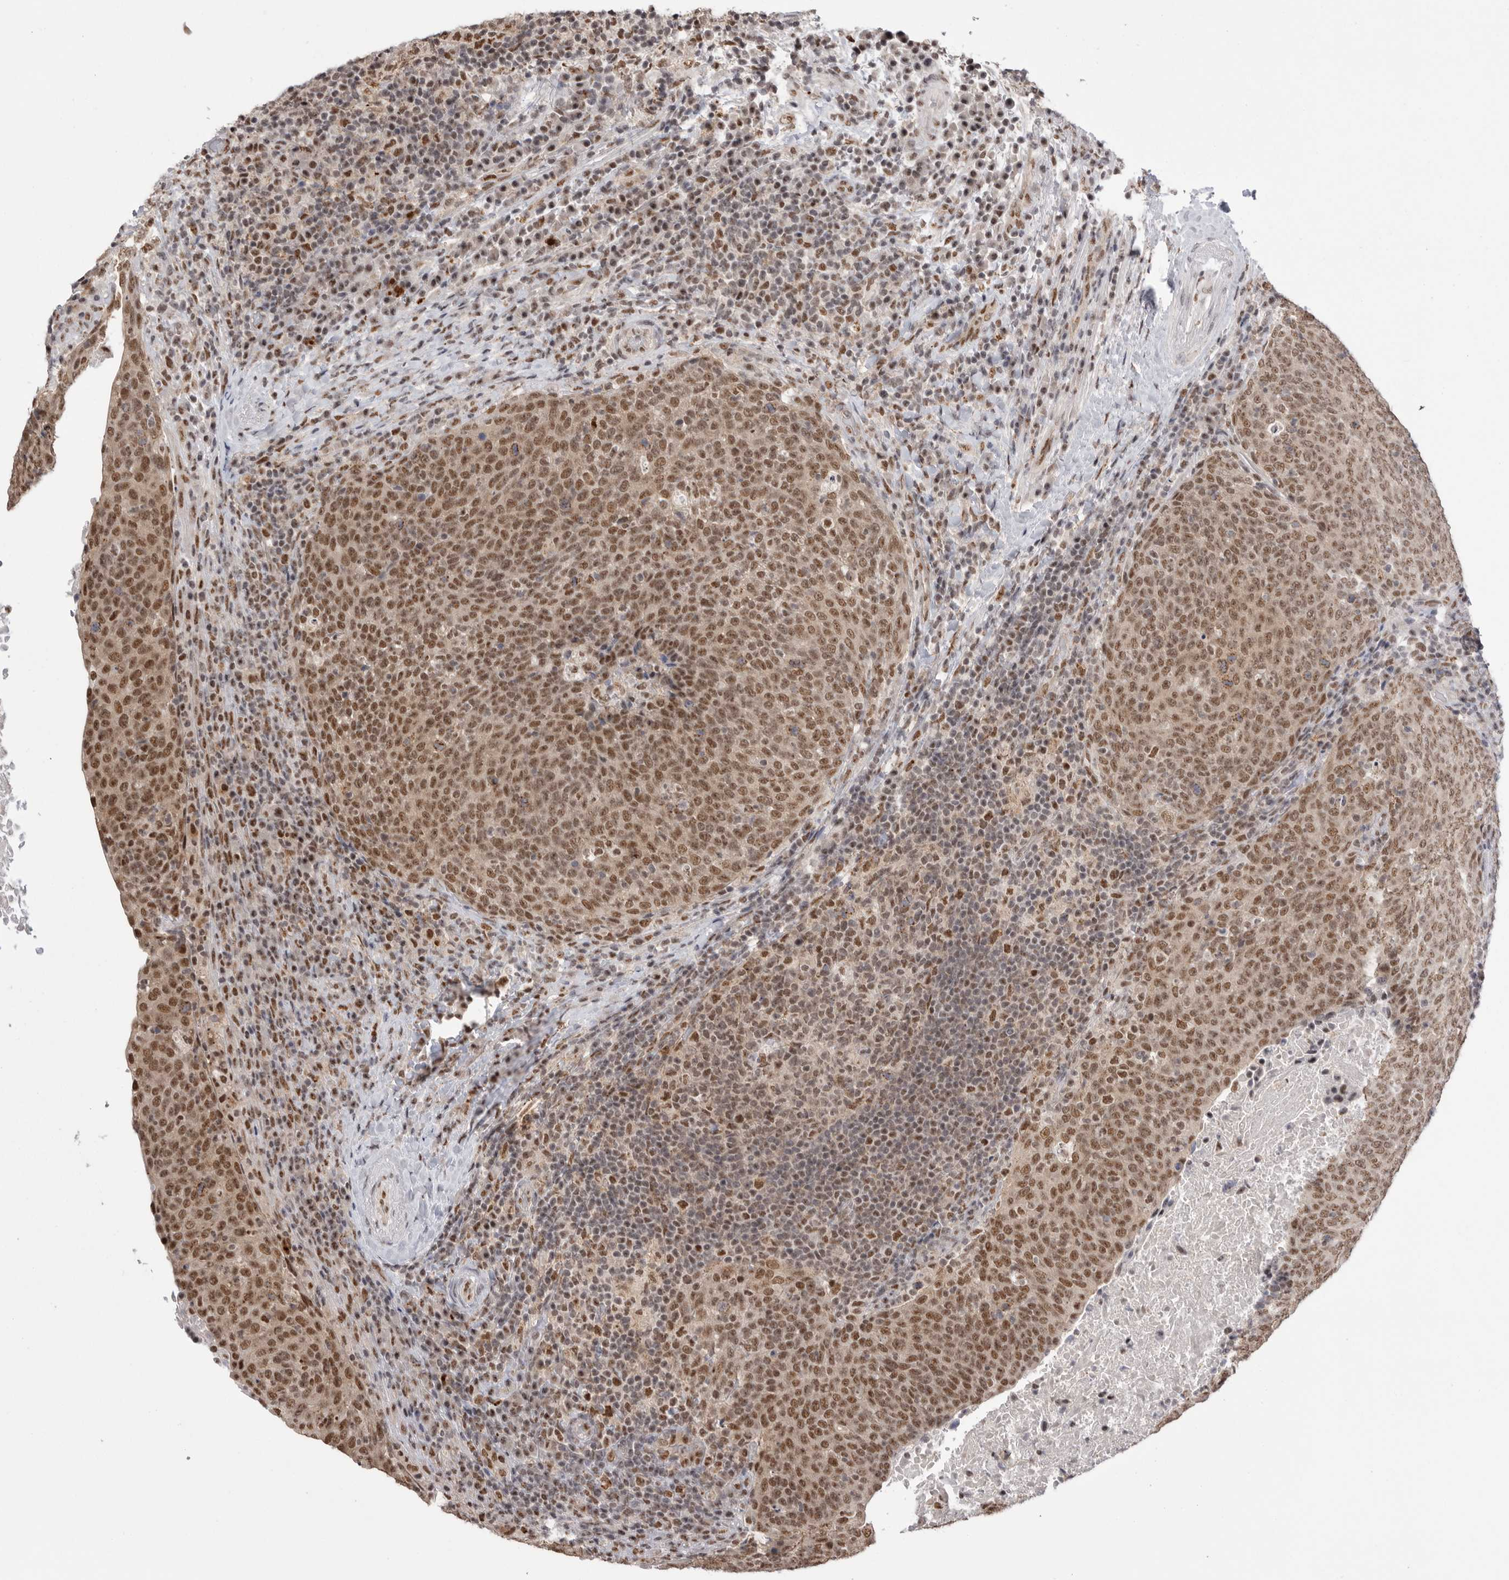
{"staining": {"intensity": "moderate", "quantity": ">75%", "location": "nuclear"}, "tissue": "head and neck cancer", "cell_type": "Tumor cells", "image_type": "cancer", "snomed": [{"axis": "morphology", "description": "Squamous cell carcinoma, NOS"}, {"axis": "morphology", "description": "Squamous cell carcinoma, metastatic, NOS"}, {"axis": "topography", "description": "Lymph node"}, {"axis": "topography", "description": "Head-Neck"}], "caption": "A medium amount of moderate nuclear positivity is seen in approximately >75% of tumor cells in metastatic squamous cell carcinoma (head and neck) tissue.", "gene": "BCLAF3", "patient": {"sex": "male", "age": 62}}